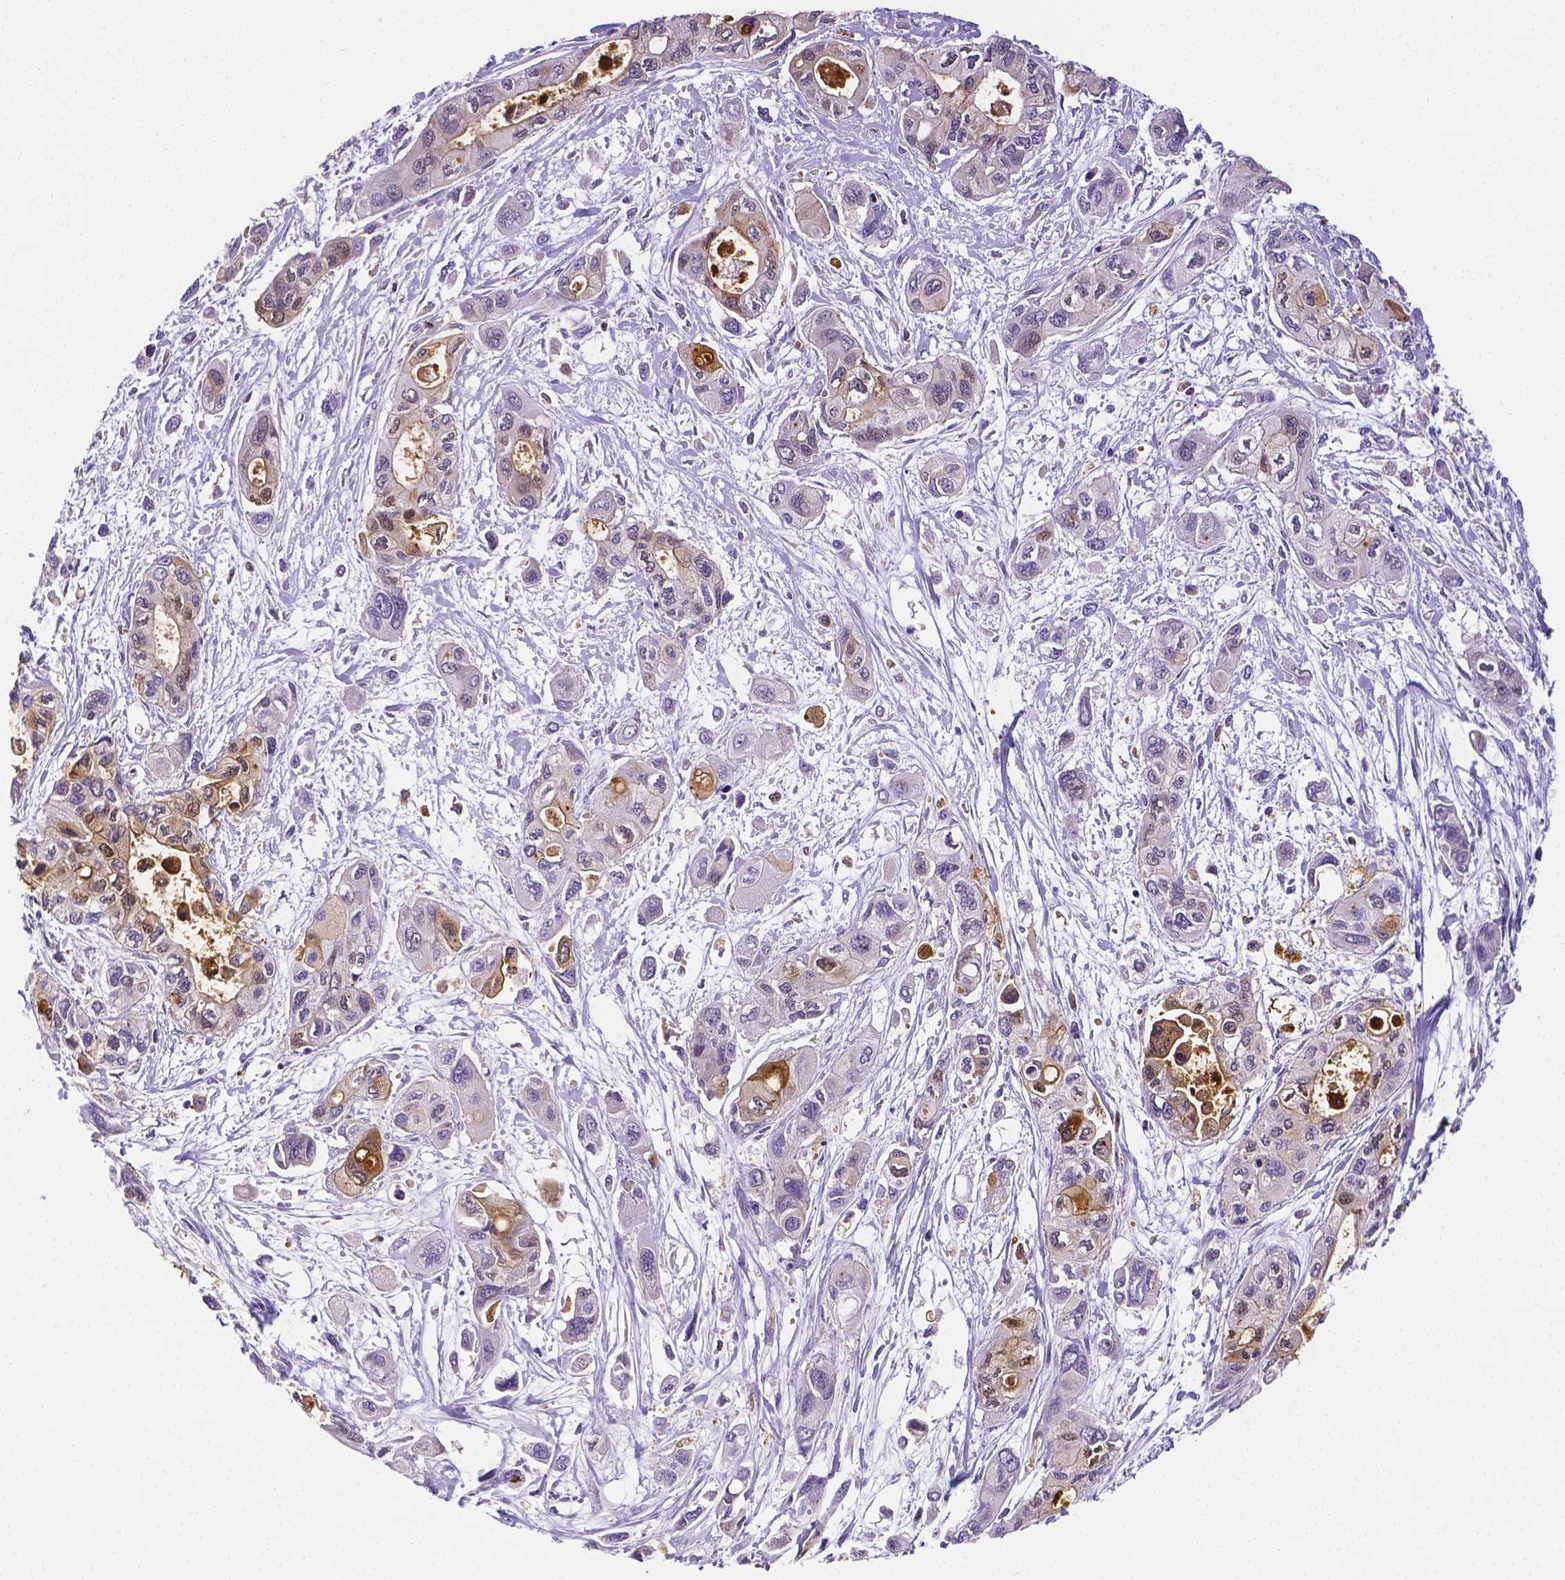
{"staining": {"intensity": "moderate", "quantity": "<25%", "location": "cytoplasmic/membranous"}, "tissue": "pancreatic cancer", "cell_type": "Tumor cells", "image_type": "cancer", "snomed": [{"axis": "morphology", "description": "Adenocarcinoma, NOS"}, {"axis": "topography", "description": "Pancreas"}], "caption": "Moderate cytoplasmic/membranous expression is seen in approximately <25% of tumor cells in pancreatic cancer. Using DAB (brown) and hematoxylin (blue) stains, captured at high magnification using brightfield microscopy.", "gene": "NXPH2", "patient": {"sex": "female", "age": 47}}